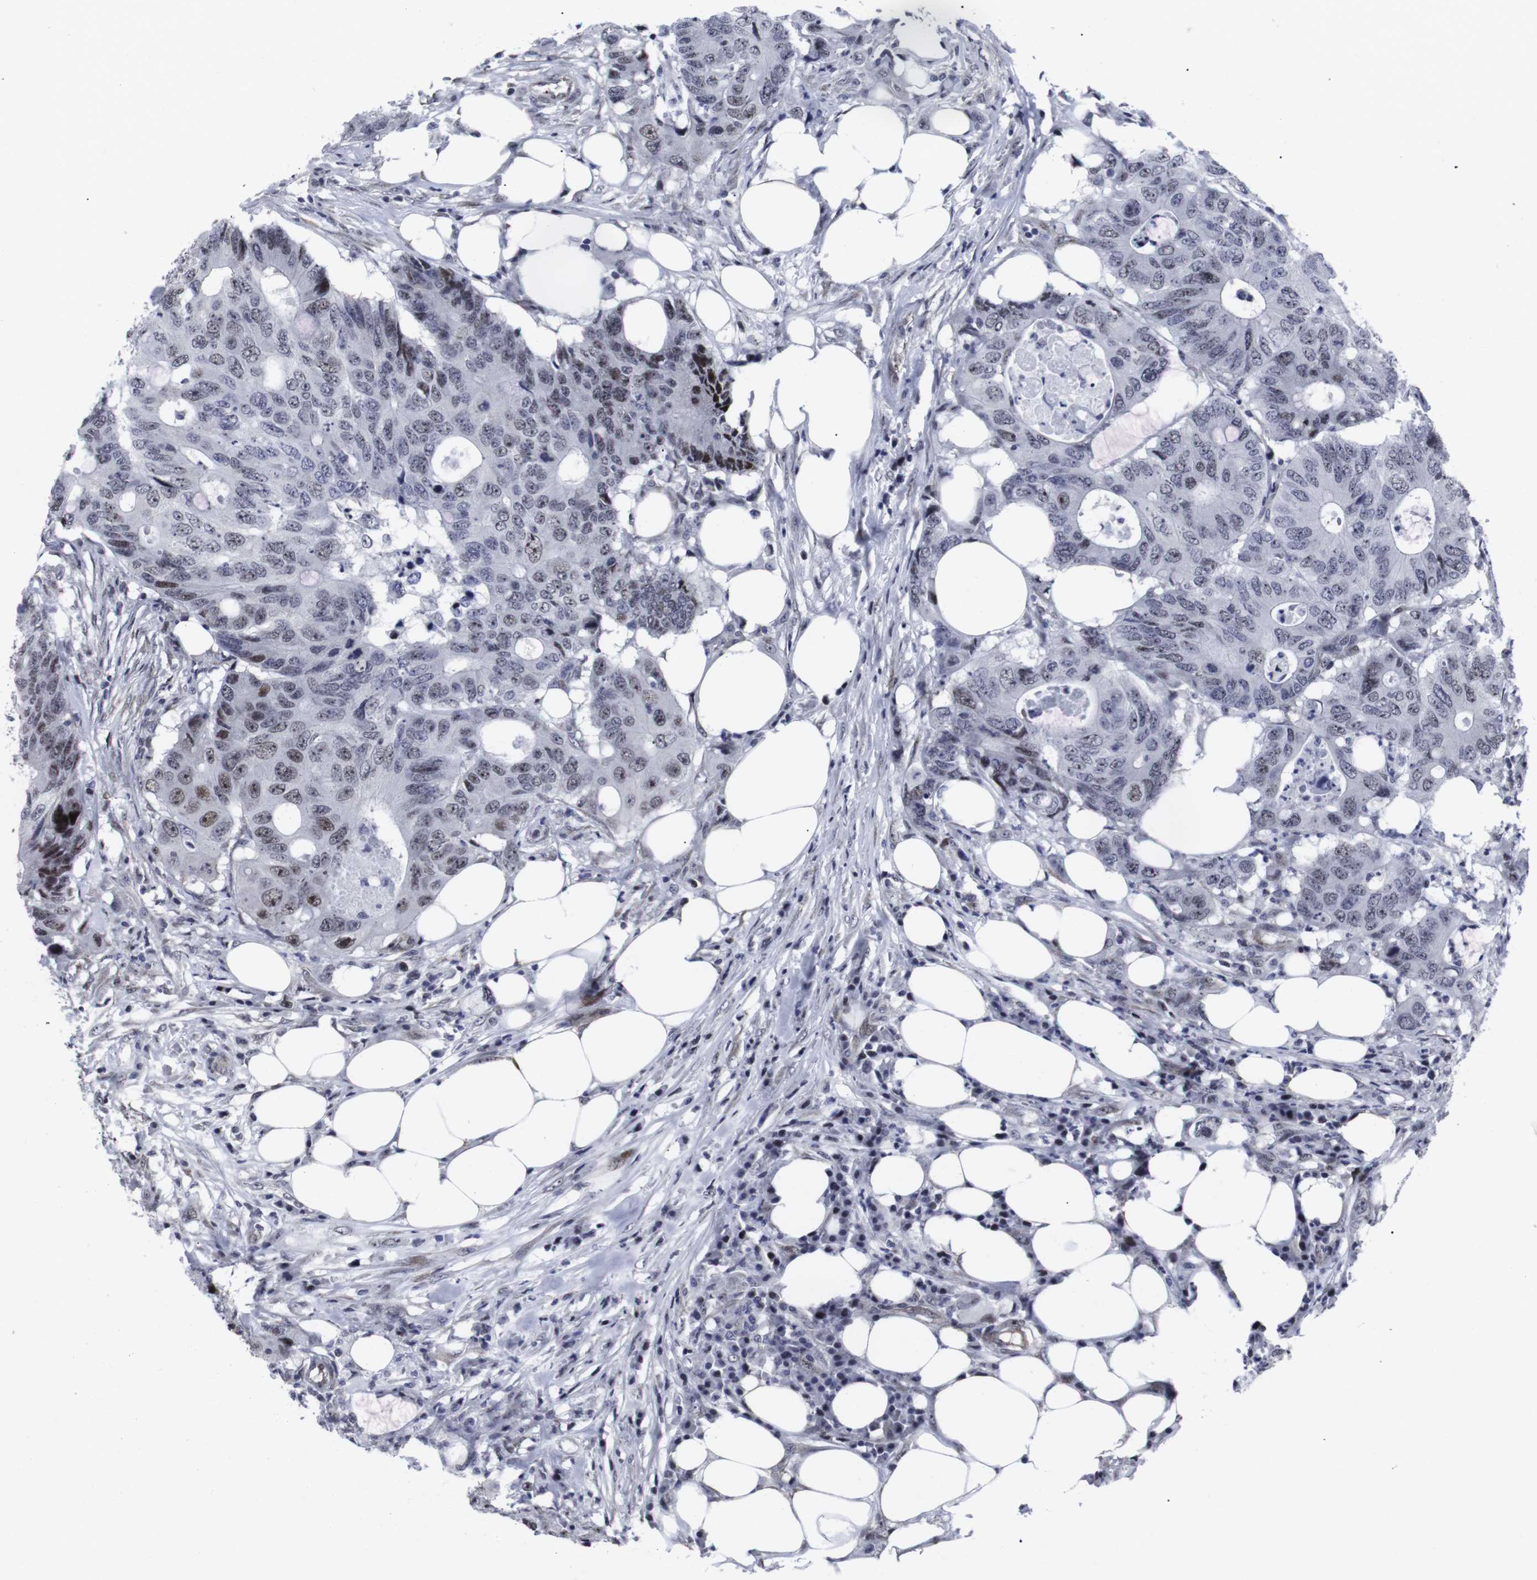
{"staining": {"intensity": "weak", "quantity": "<25%", "location": "nuclear"}, "tissue": "colorectal cancer", "cell_type": "Tumor cells", "image_type": "cancer", "snomed": [{"axis": "morphology", "description": "Adenocarcinoma, NOS"}, {"axis": "topography", "description": "Colon"}], "caption": "The immunohistochemistry (IHC) image has no significant positivity in tumor cells of colorectal cancer tissue.", "gene": "MLH1", "patient": {"sex": "male", "age": 71}}